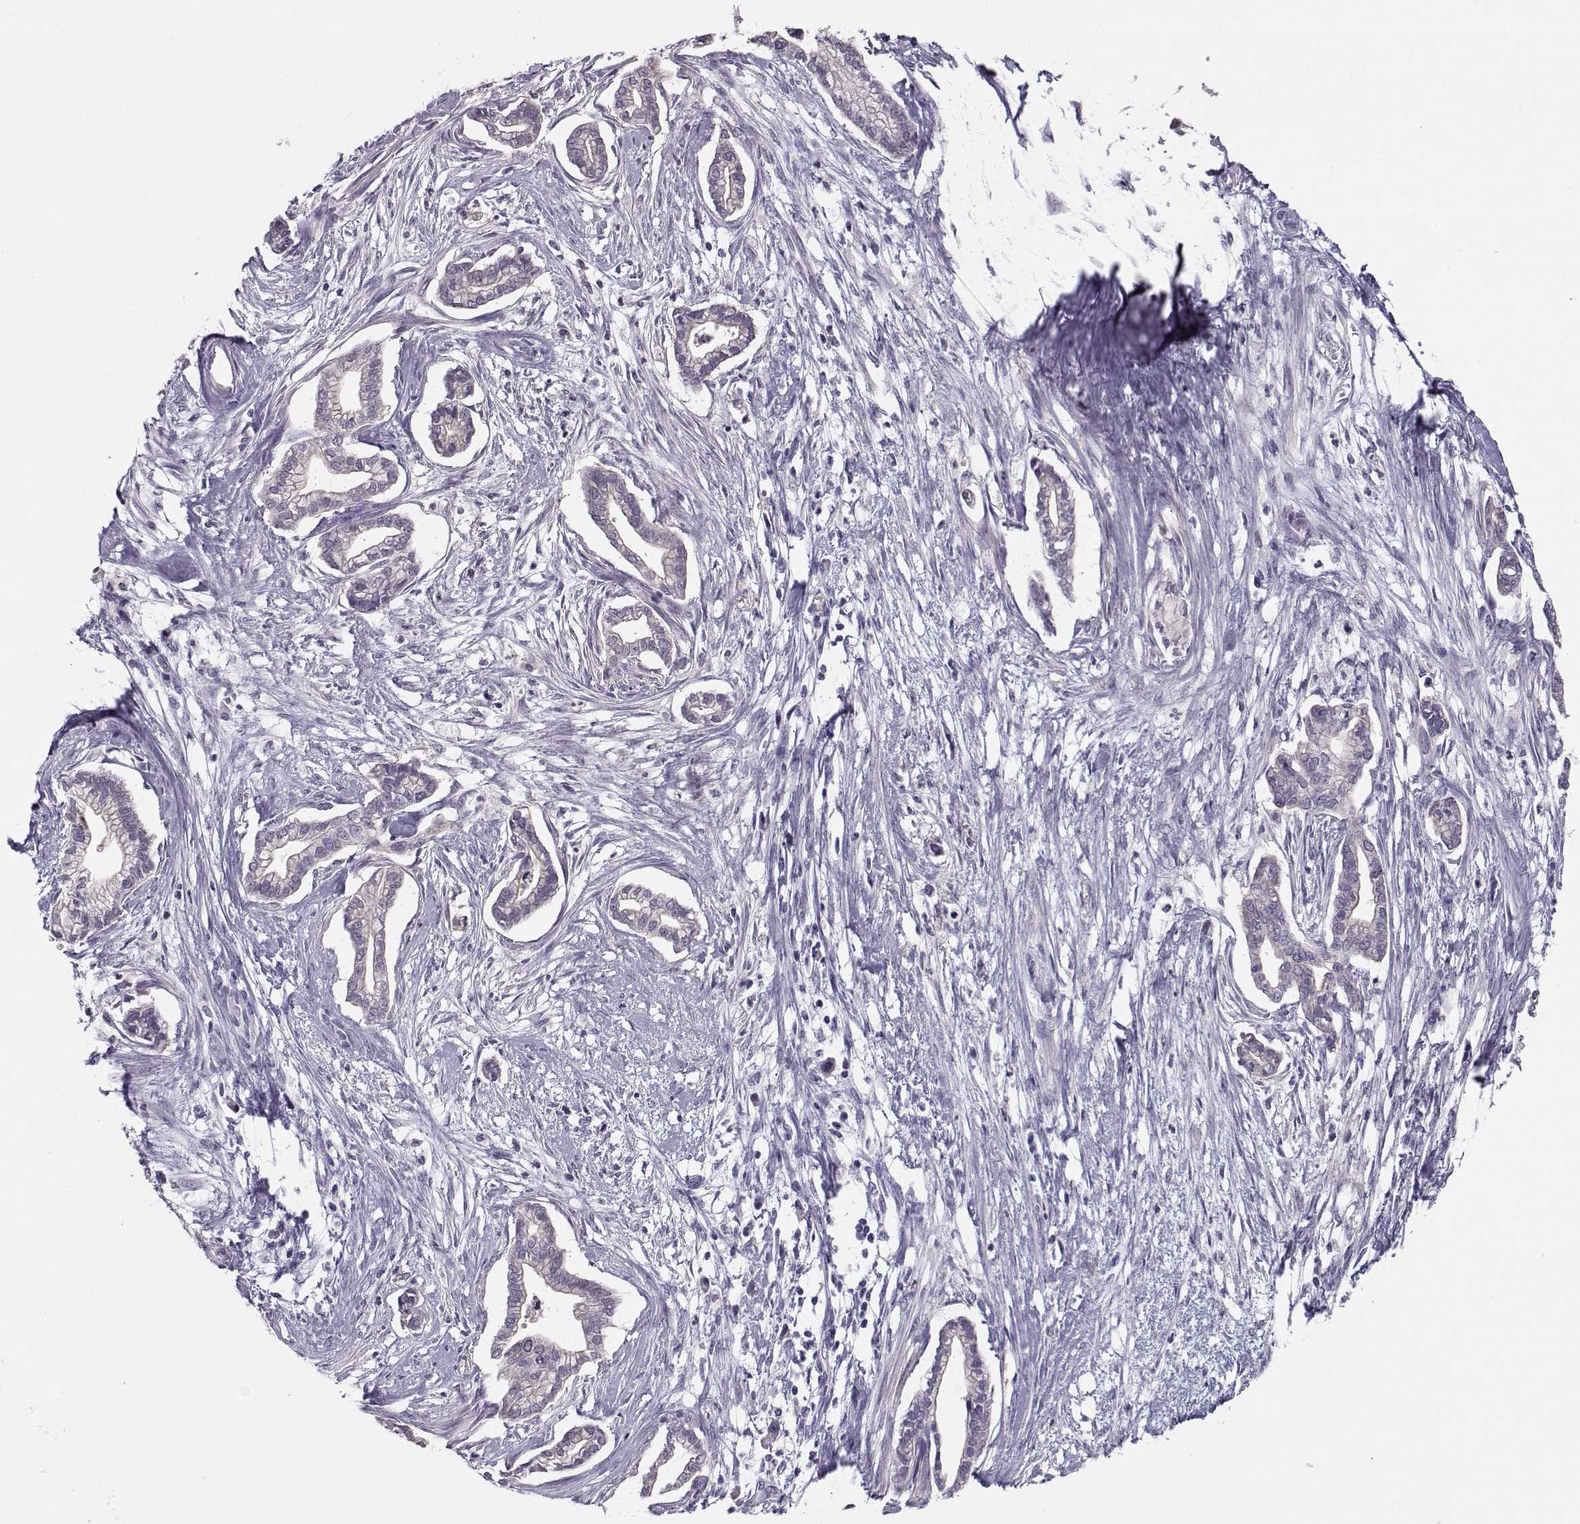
{"staining": {"intensity": "negative", "quantity": "none", "location": "none"}, "tissue": "cervical cancer", "cell_type": "Tumor cells", "image_type": "cancer", "snomed": [{"axis": "morphology", "description": "Adenocarcinoma, NOS"}, {"axis": "topography", "description": "Cervix"}], "caption": "A photomicrograph of human cervical adenocarcinoma is negative for staining in tumor cells.", "gene": "GRK1", "patient": {"sex": "female", "age": 62}}